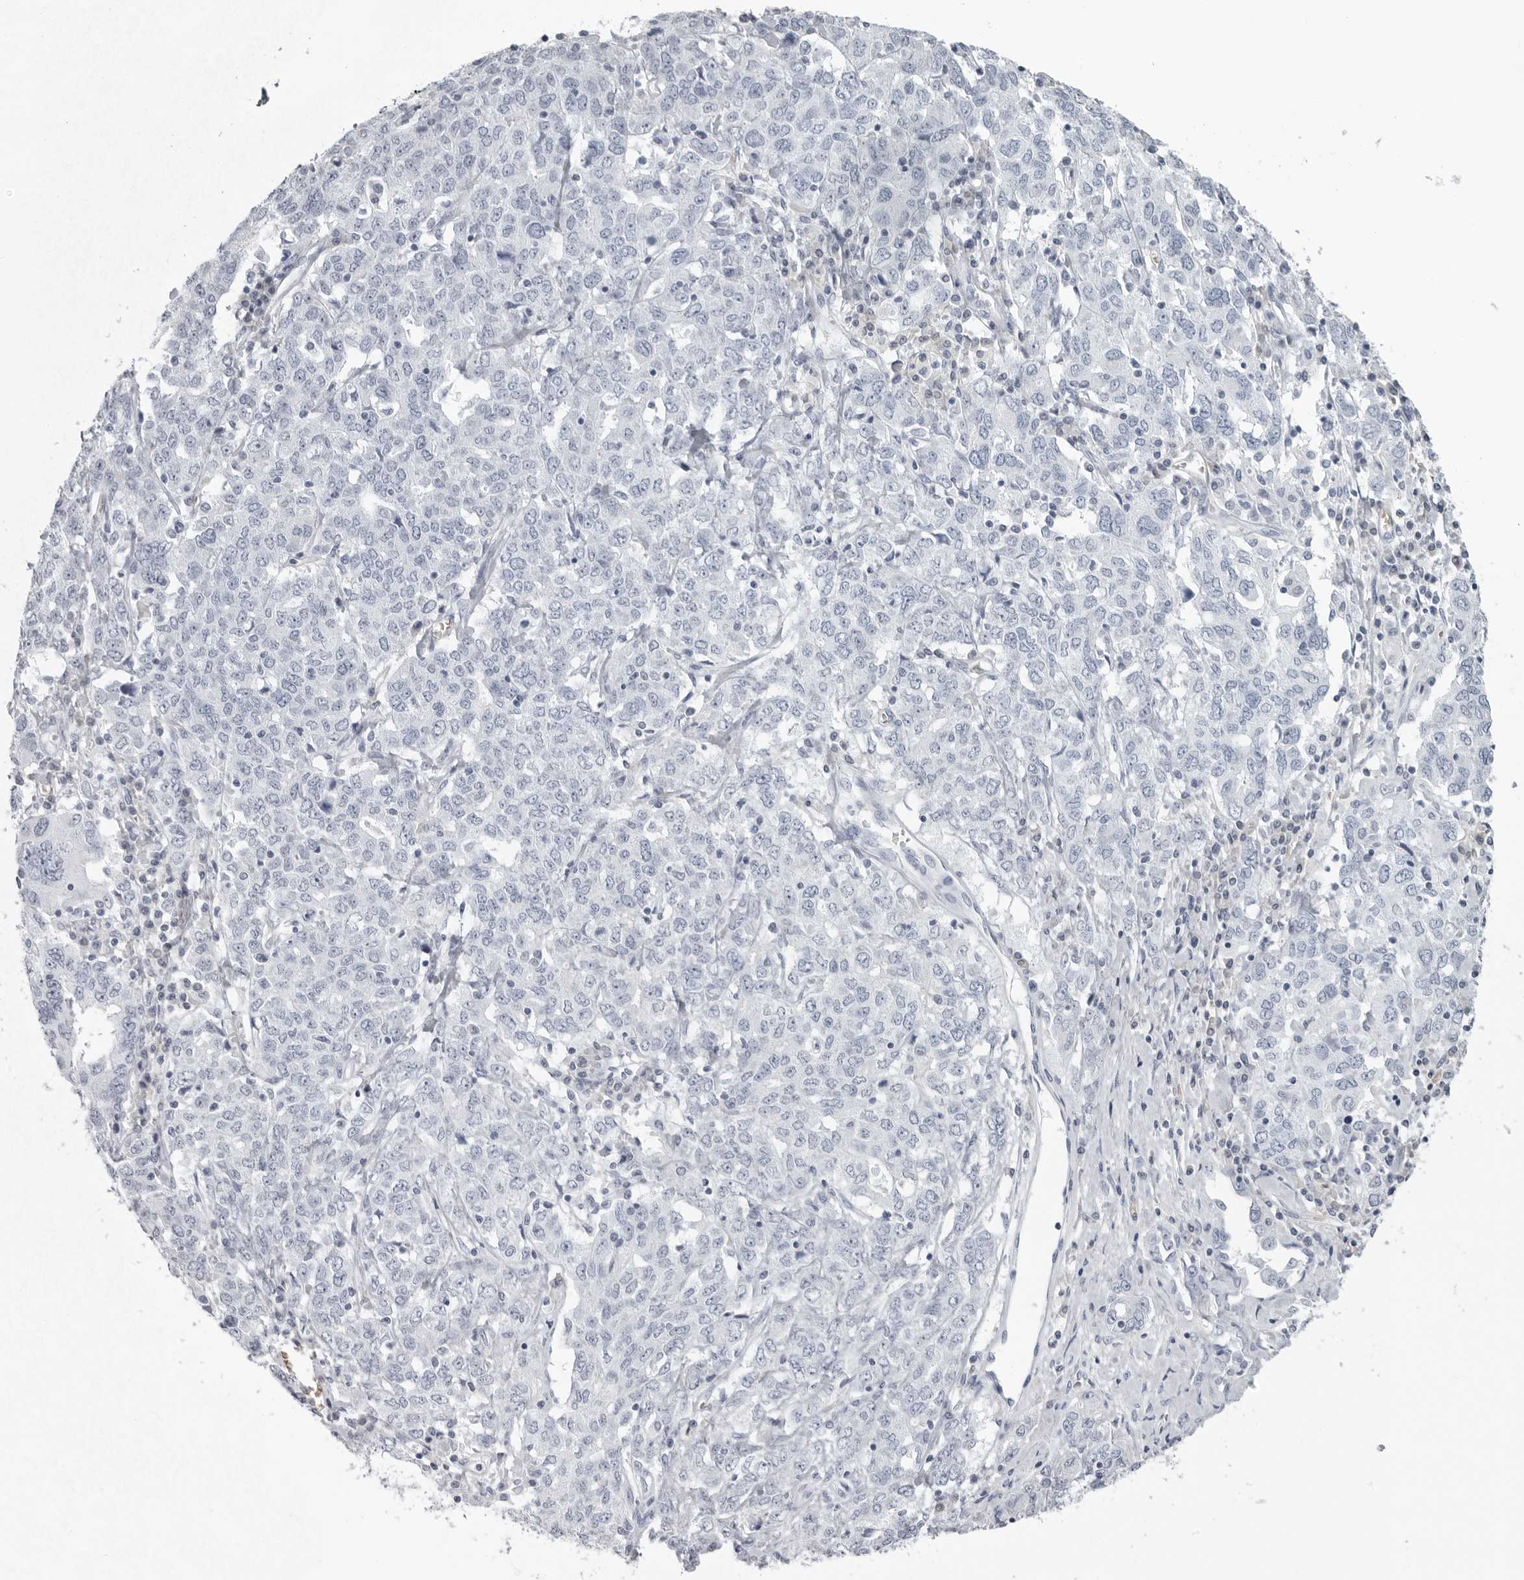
{"staining": {"intensity": "negative", "quantity": "none", "location": "none"}, "tissue": "ovarian cancer", "cell_type": "Tumor cells", "image_type": "cancer", "snomed": [{"axis": "morphology", "description": "Carcinoma, endometroid"}, {"axis": "topography", "description": "Ovary"}], "caption": "Immunohistochemistry (IHC) of ovarian endometroid carcinoma demonstrates no expression in tumor cells.", "gene": "EPB41", "patient": {"sex": "female", "age": 62}}